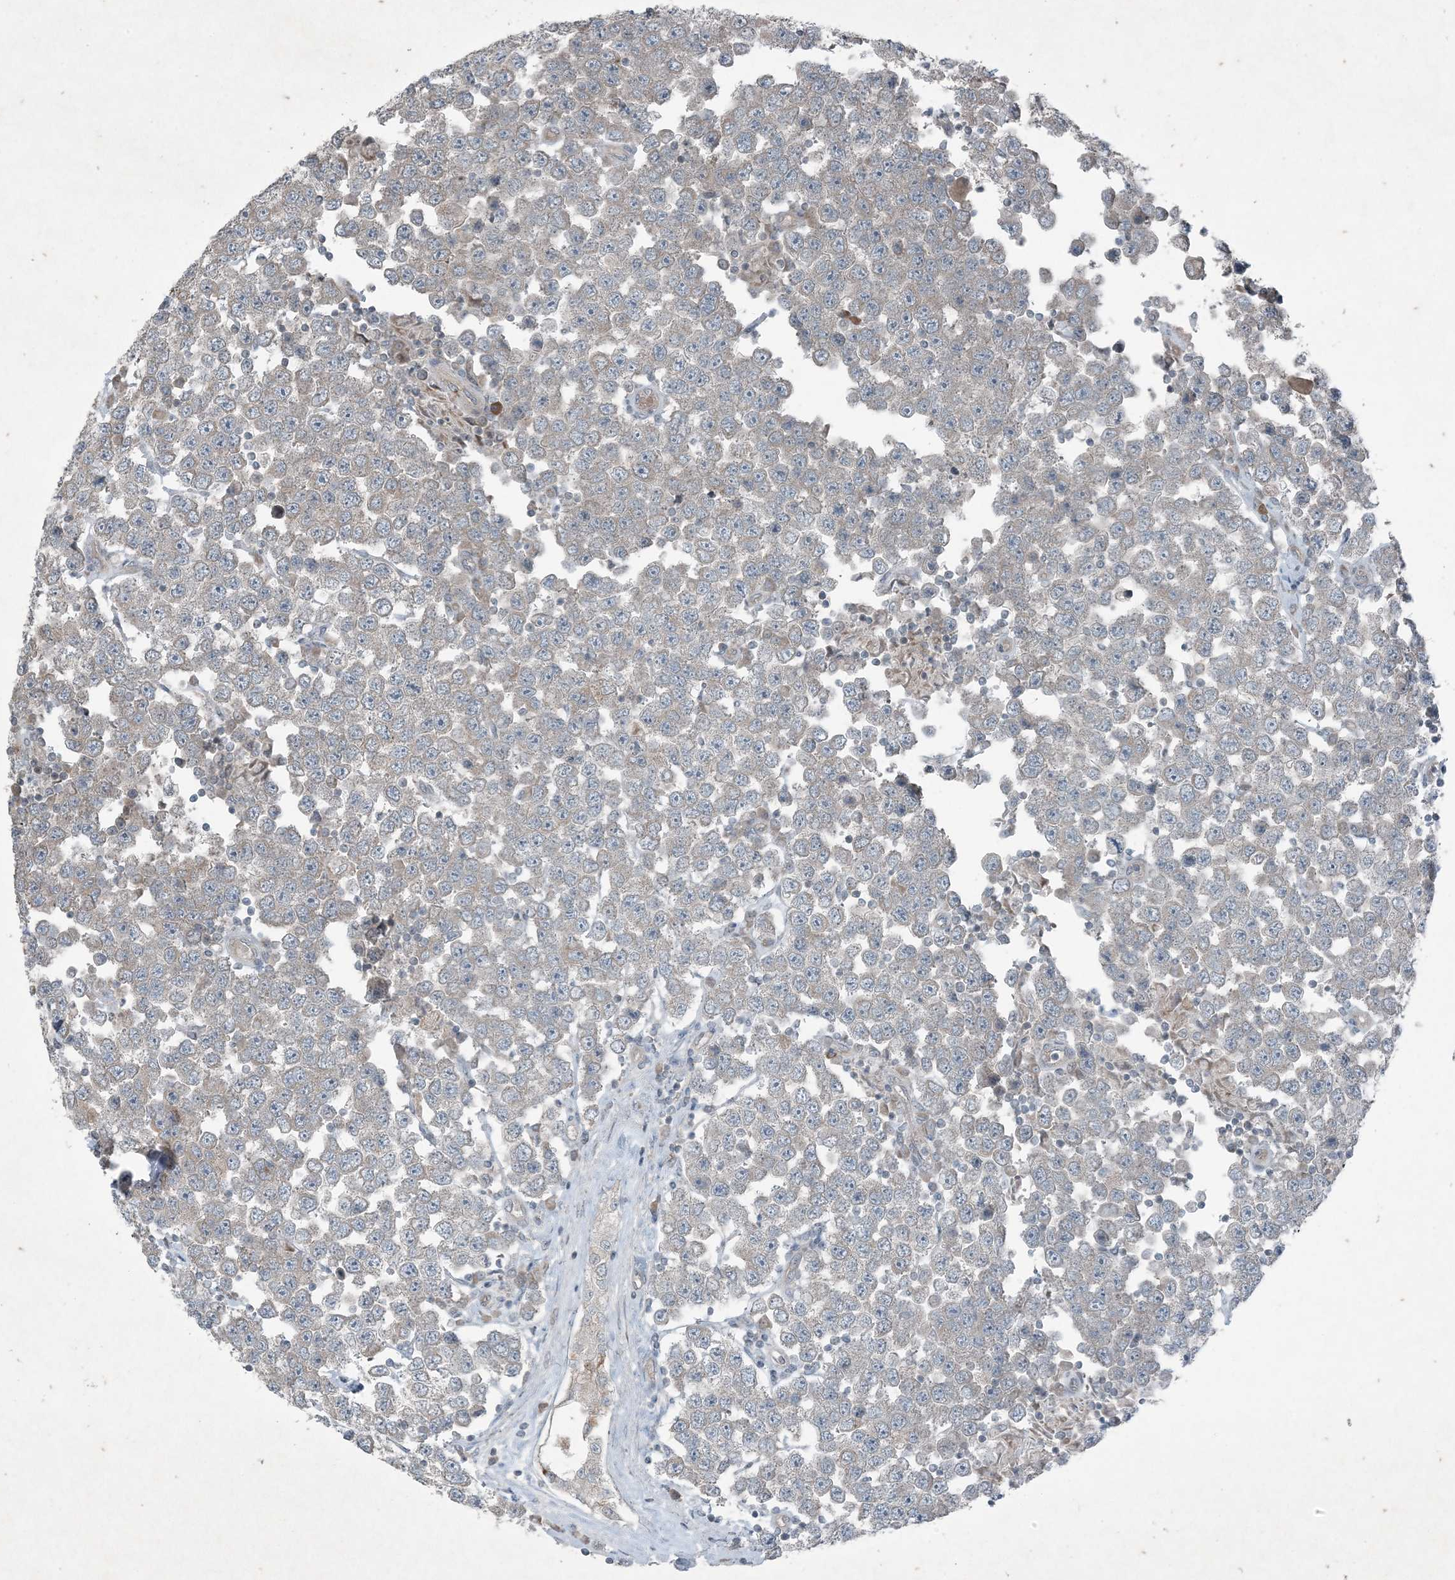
{"staining": {"intensity": "negative", "quantity": "none", "location": "none"}, "tissue": "testis cancer", "cell_type": "Tumor cells", "image_type": "cancer", "snomed": [{"axis": "morphology", "description": "Seminoma, NOS"}, {"axis": "topography", "description": "Testis"}], "caption": "Tumor cells are negative for brown protein staining in seminoma (testis).", "gene": "PC", "patient": {"sex": "male", "age": 28}}